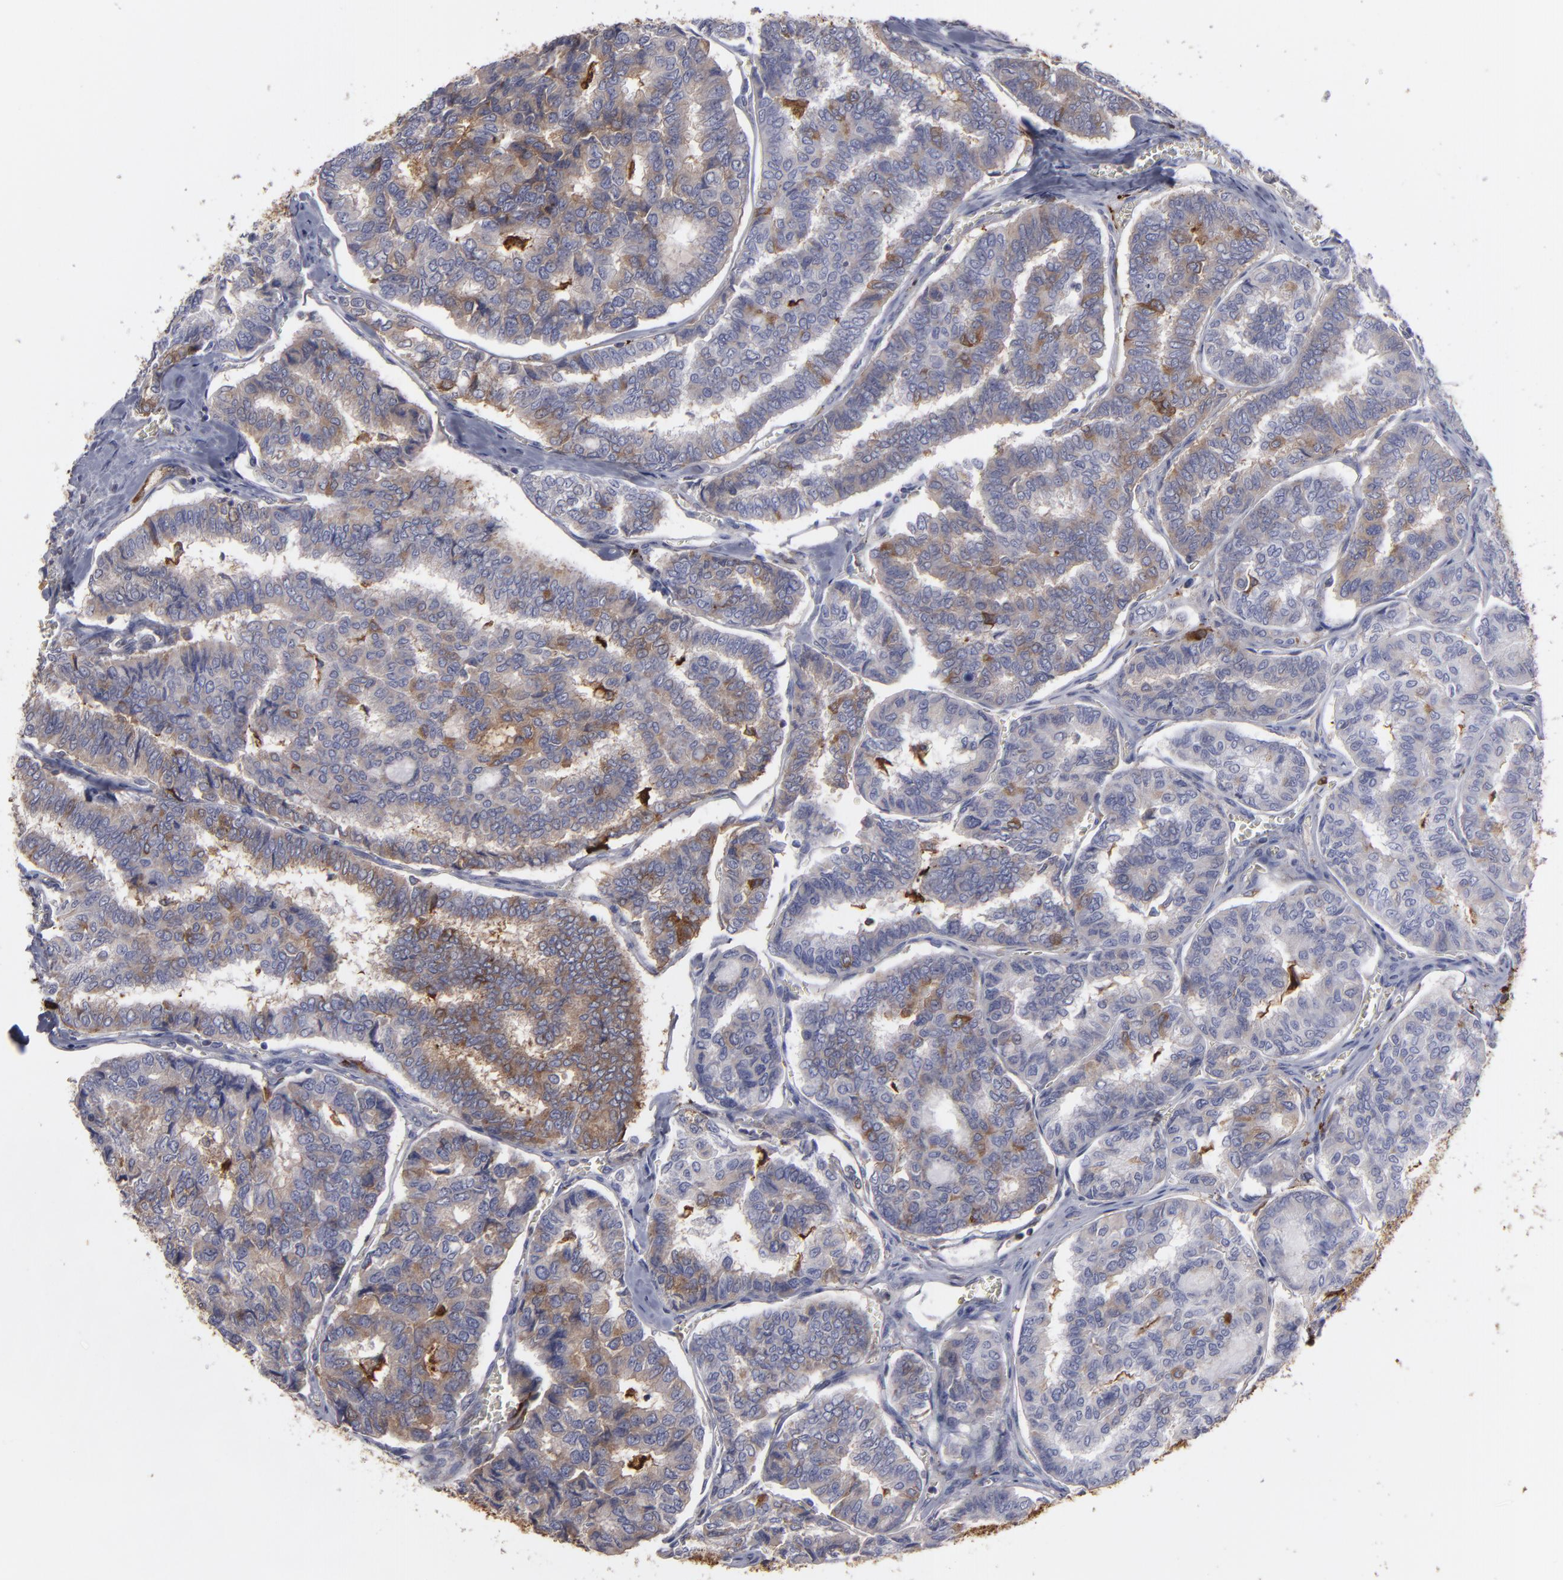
{"staining": {"intensity": "weak", "quantity": "25%-75%", "location": "cytoplasmic/membranous"}, "tissue": "thyroid cancer", "cell_type": "Tumor cells", "image_type": "cancer", "snomed": [{"axis": "morphology", "description": "Papillary adenocarcinoma, NOS"}, {"axis": "topography", "description": "Thyroid gland"}], "caption": "This is a photomicrograph of immunohistochemistry staining of thyroid cancer, which shows weak positivity in the cytoplasmic/membranous of tumor cells.", "gene": "ODC1", "patient": {"sex": "female", "age": 35}}